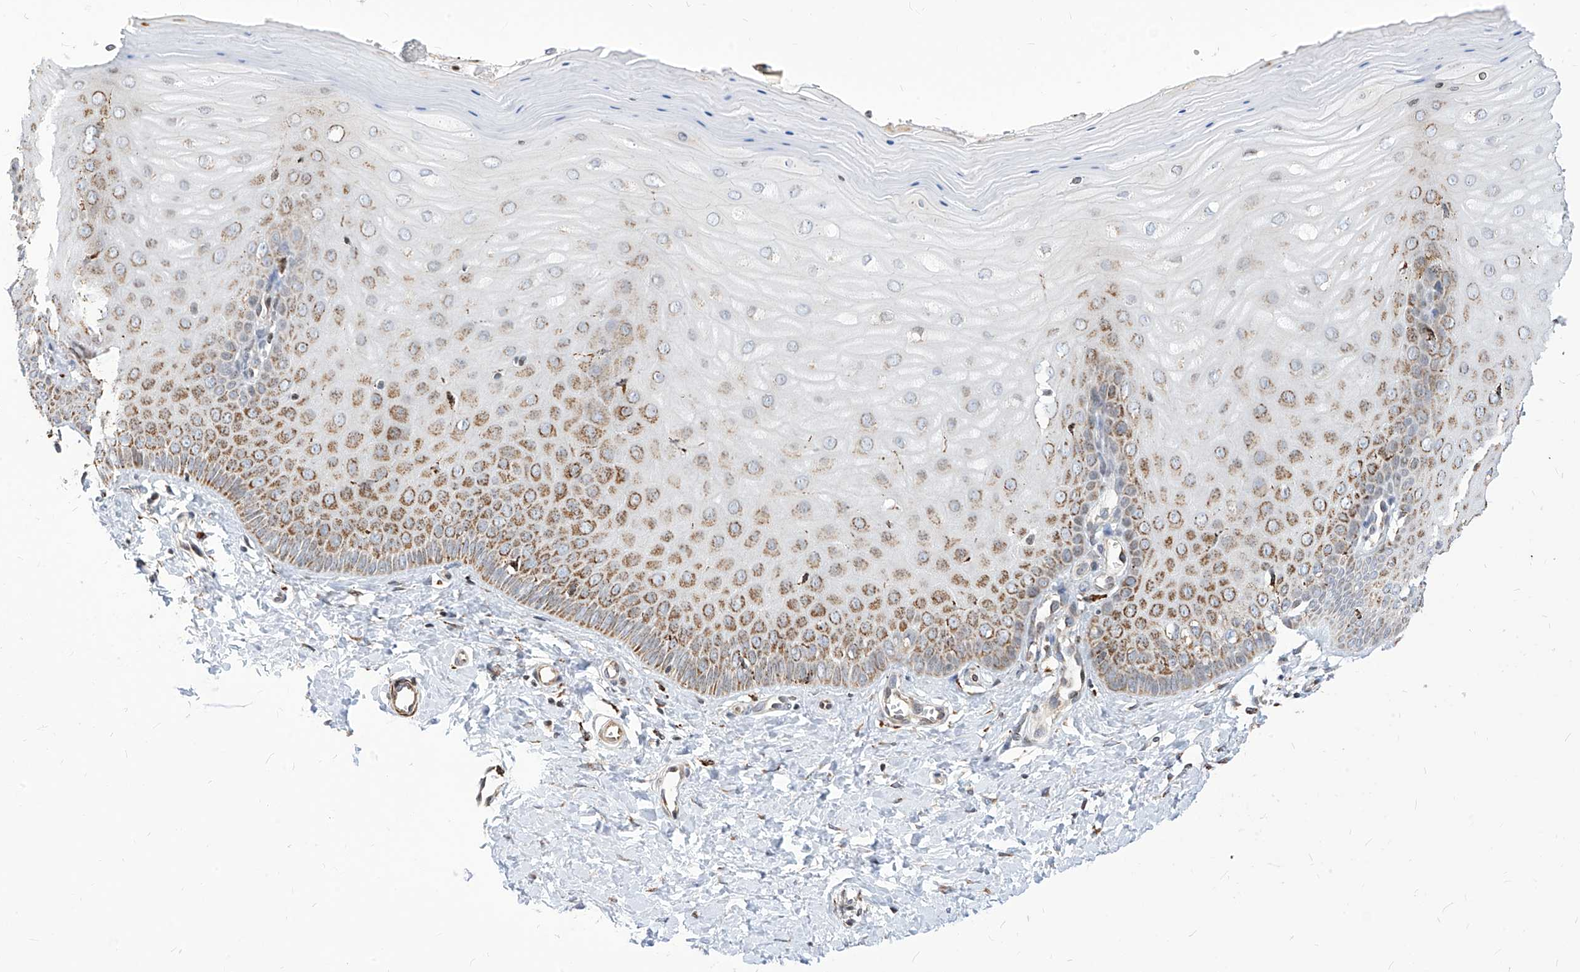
{"staining": {"intensity": "weak", "quantity": ">75%", "location": "cytoplasmic/membranous"}, "tissue": "cervix", "cell_type": "Glandular cells", "image_type": "normal", "snomed": [{"axis": "morphology", "description": "Normal tissue, NOS"}, {"axis": "topography", "description": "Cervix"}], "caption": "IHC of unremarkable human cervix demonstrates low levels of weak cytoplasmic/membranous staining in approximately >75% of glandular cells.", "gene": "TTLL8", "patient": {"sex": "female", "age": 55}}